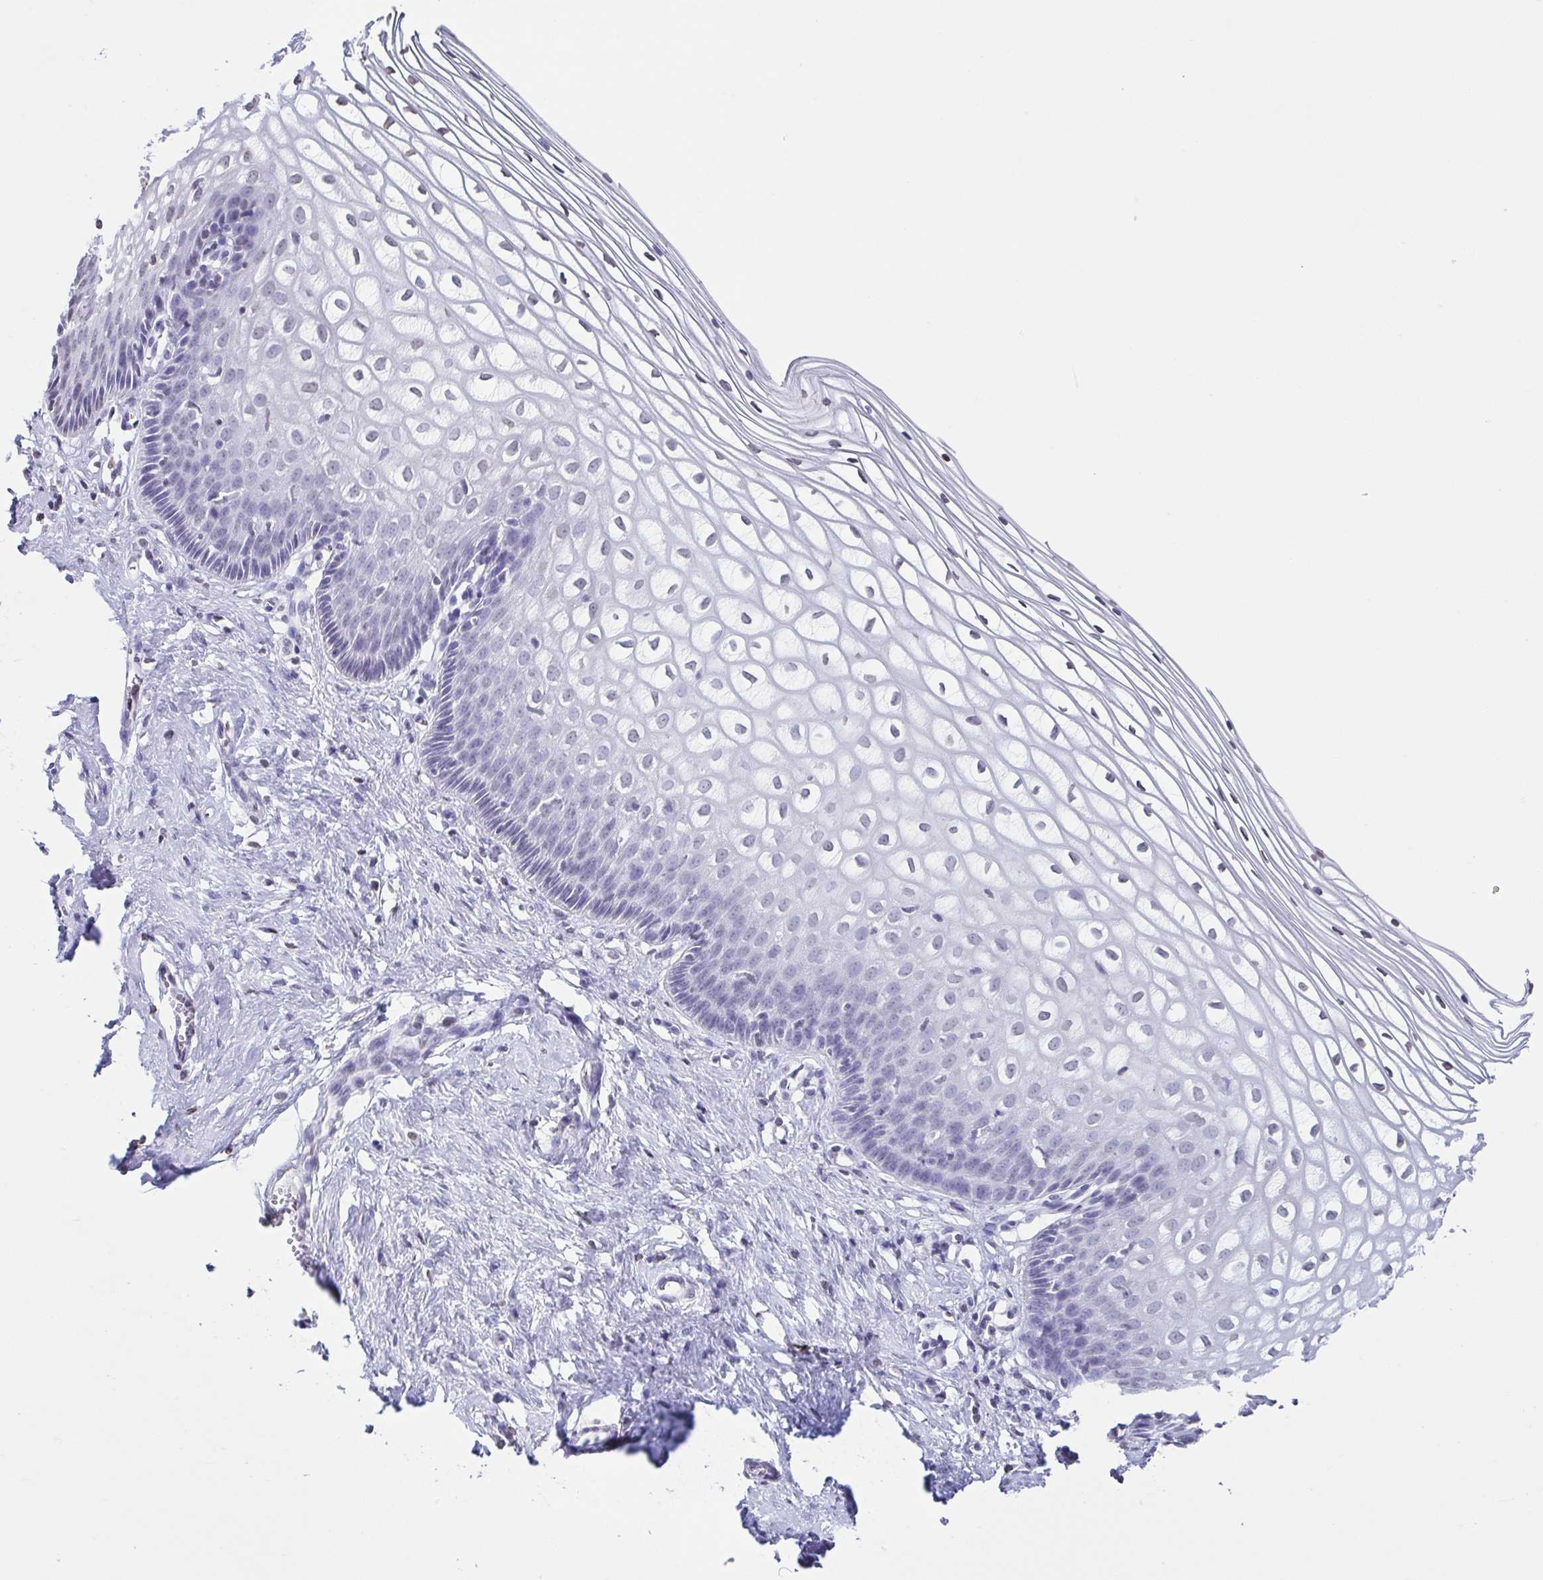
{"staining": {"intensity": "negative", "quantity": "none", "location": "none"}, "tissue": "cervix", "cell_type": "Glandular cells", "image_type": "normal", "snomed": [{"axis": "morphology", "description": "Normal tissue, NOS"}, {"axis": "topography", "description": "Cervix"}], "caption": "Immunohistochemistry image of benign human cervix stained for a protein (brown), which reveals no expression in glandular cells.", "gene": "VCX2", "patient": {"sex": "female", "age": 36}}